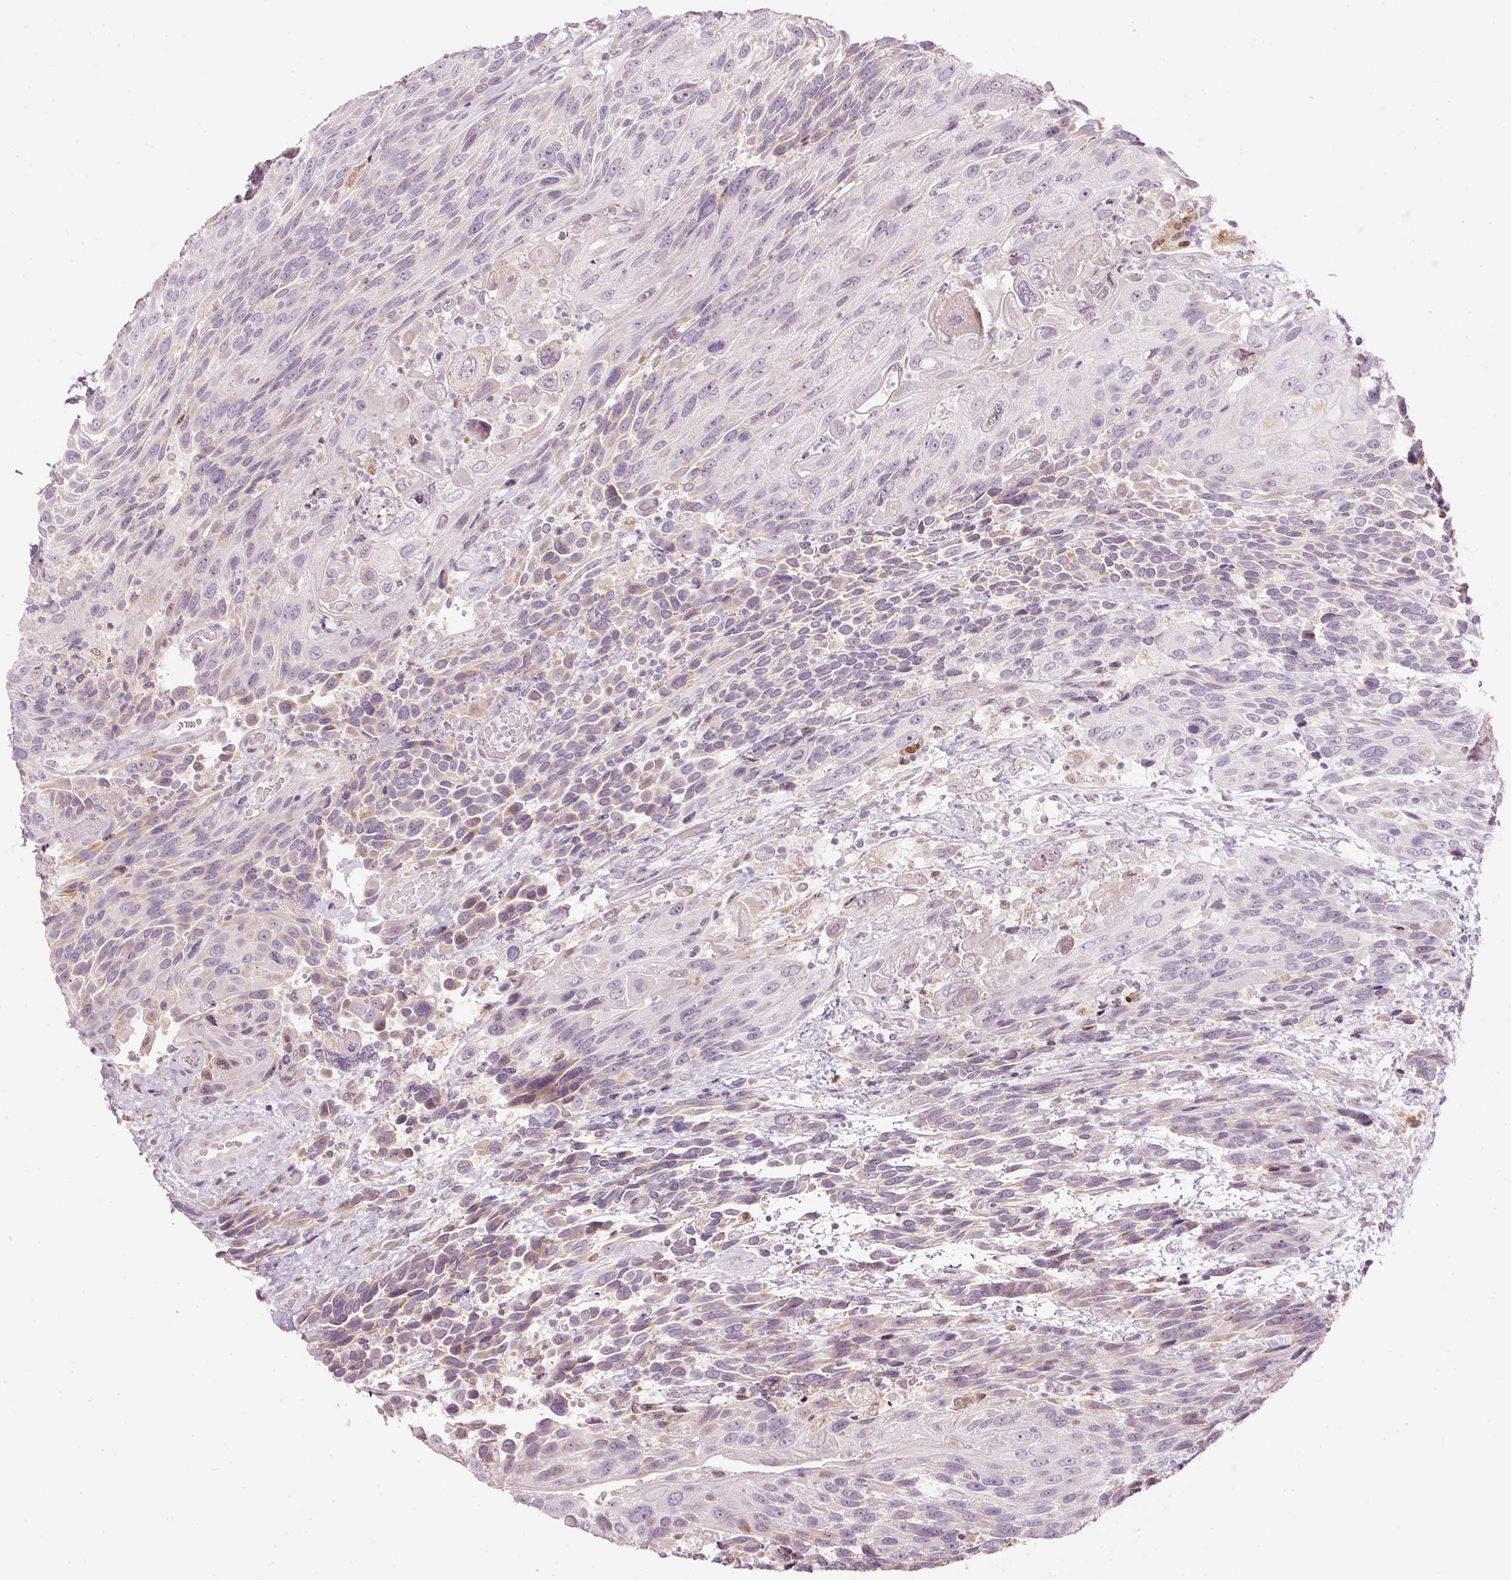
{"staining": {"intensity": "negative", "quantity": "none", "location": "none"}, "tissue": "urothelial cancer", "cell_type": "Tumor cells", "image_type": "cancer", "snomed": [{"axis": "morphology", "description": "Urothelial carcinoma, High grade"}, {"axis": "topography", "description": "Urinary bladder"}], "caption": "Tumor cells are negative for protein expression in human urothelial cancer.", "gene": "RNF39", "patient": {"sex": "female", "age": 70}}